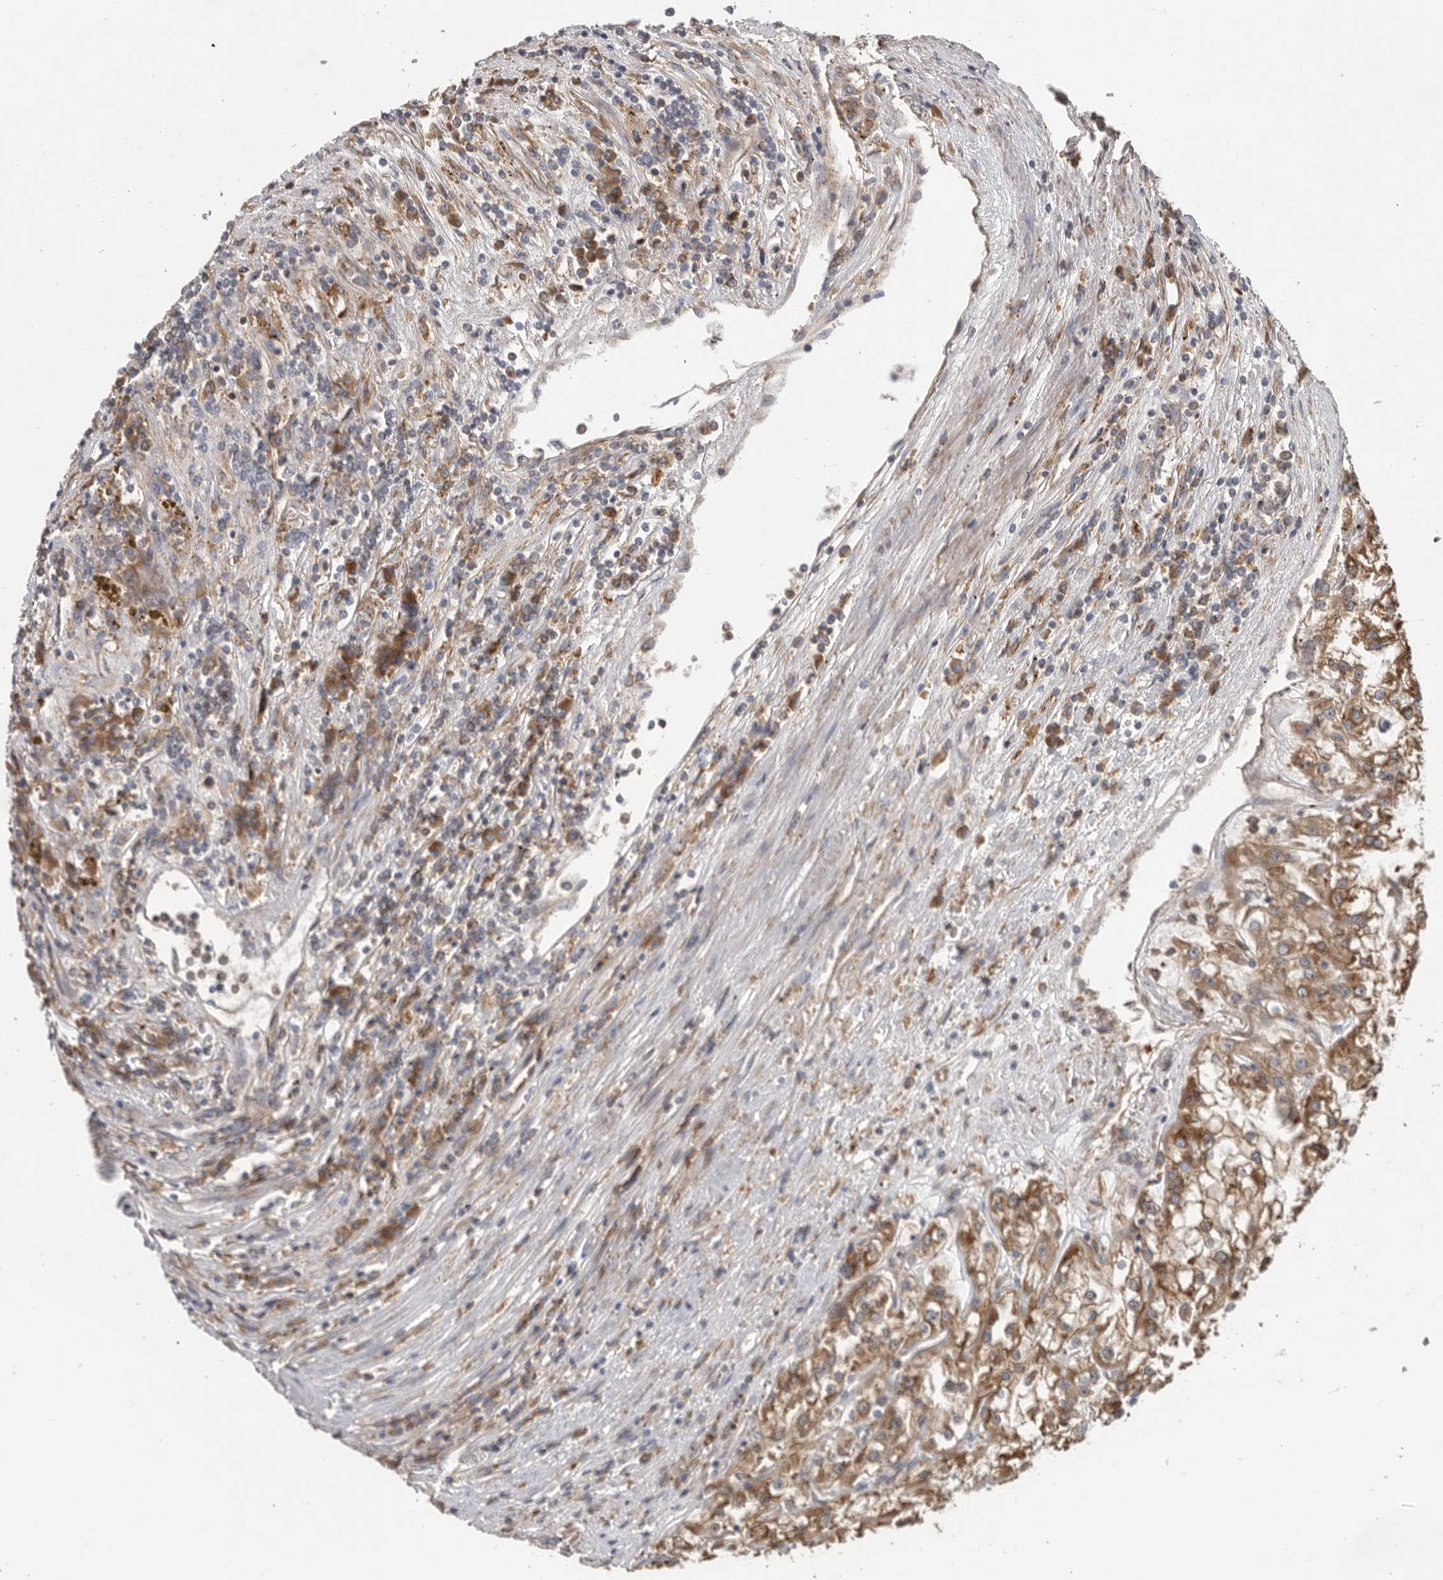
{"staining": {"intensity": "moderate", "quantity": ">75%", "location": "cytoplasmic/membranous"}, "tissue": "renal cancer", "cell_type": "Tumor cells", "image_type": "cancer", "snomed": [{"axis": "morphology", "description": "Adenocarcinoma, NOS"}, {"axis": "topography", "description": "Kidney"}], "caption": "Protein staining exhibits moderate cytoplasmic/membranous staining in about >75% of tumor cells in renal adenocarcinoma.", "gene": "C1orf109", "patient": {"sex": "female", "age": 52}}